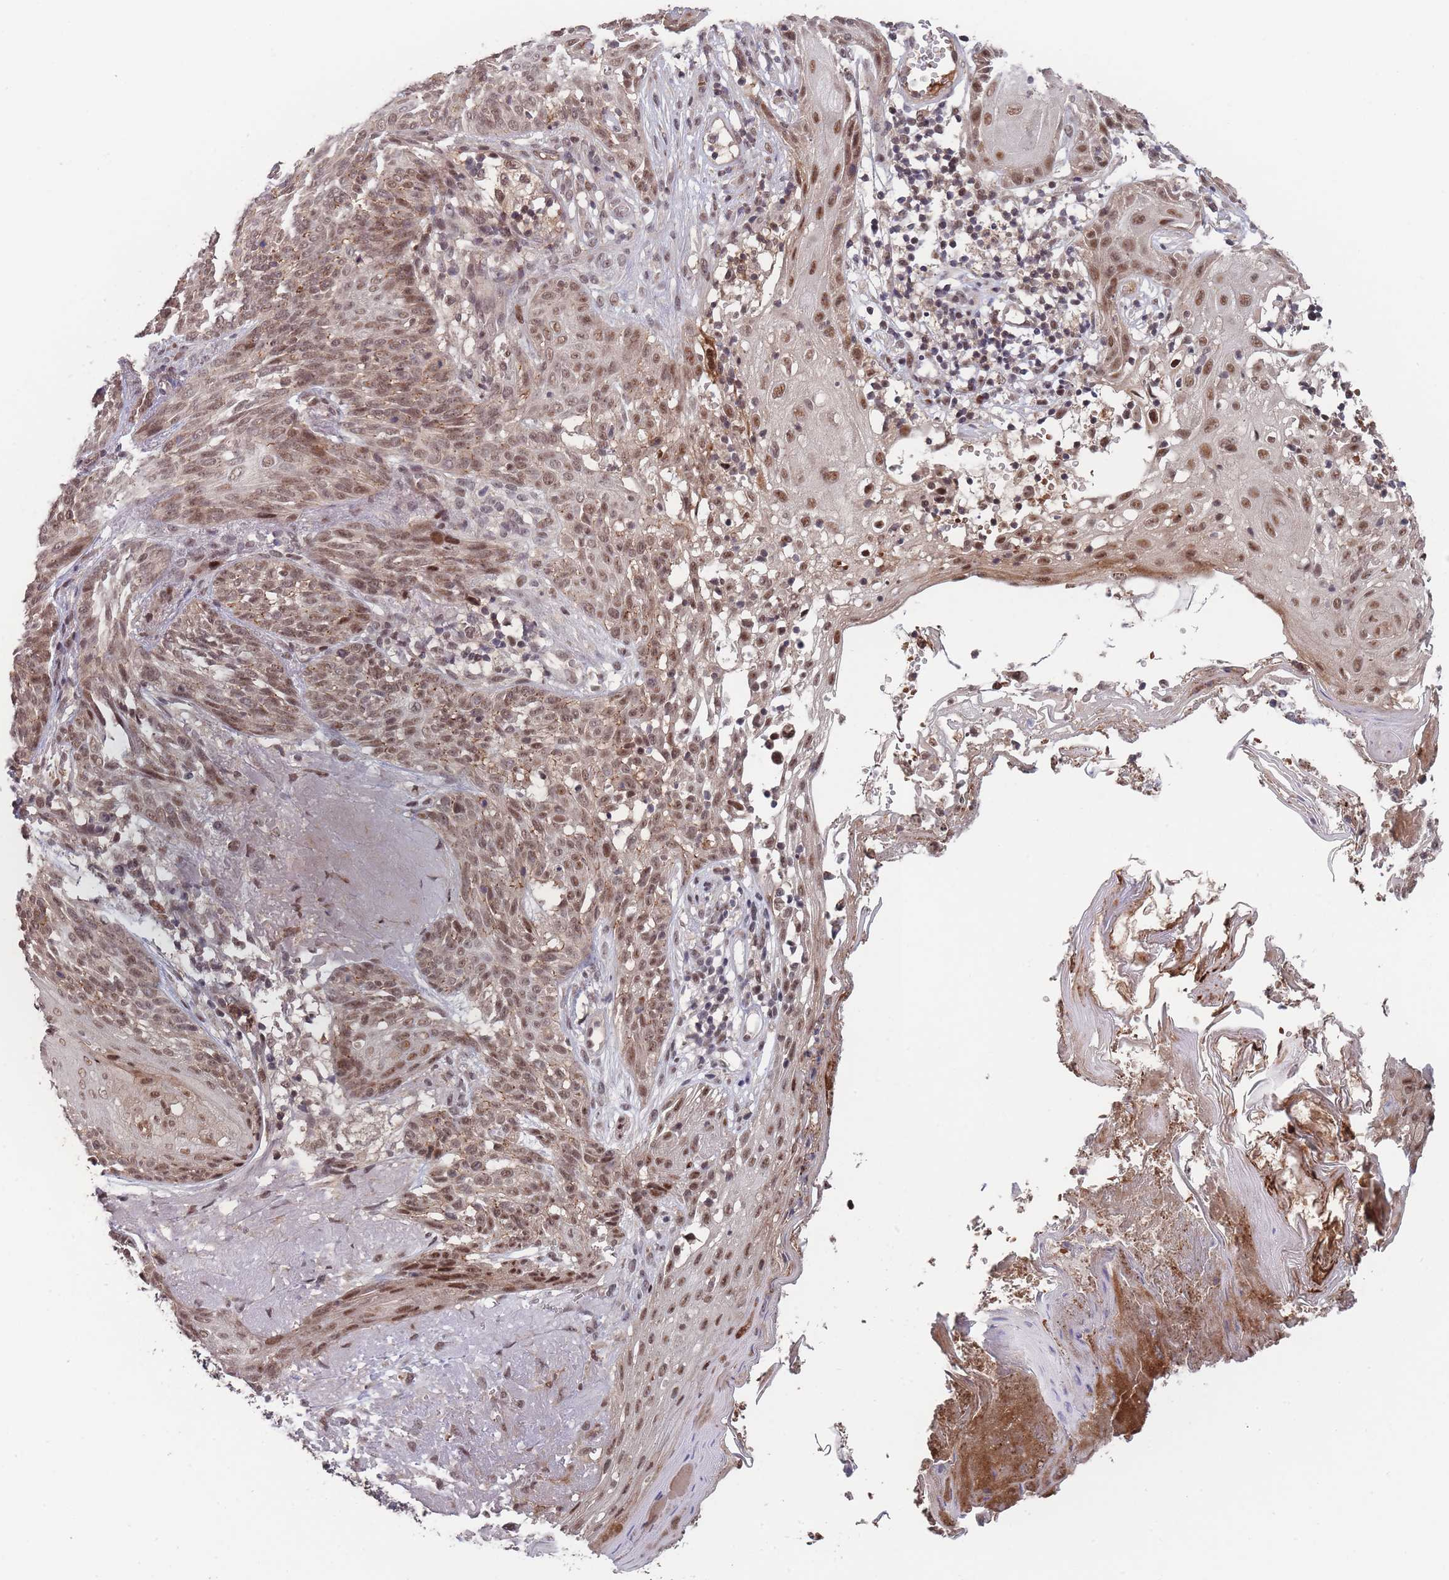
{"staining": {"intensity": "moderate", "quantity": ">75%", "location": "cytoplasmic/membranous,nuclear"}, "tissue": "skin cancer", "cell_type": "Tumor cells", "image_type": "cancer", "snomed": [{"axis": "morphology", "description": "Basal cell carcinoma"}, {"axis": "topography", "description": "Skin"}], "caption": "An image showing moderate cytoplasmic/membranous and nuclear positivity in approximately >75% of tumor cells in skin cancer (basal cell carcinoma), as visualized by brown immunohistochemical staining.", "gene": "SF3B1", "patient": {"sex": "female", "age": 86}}